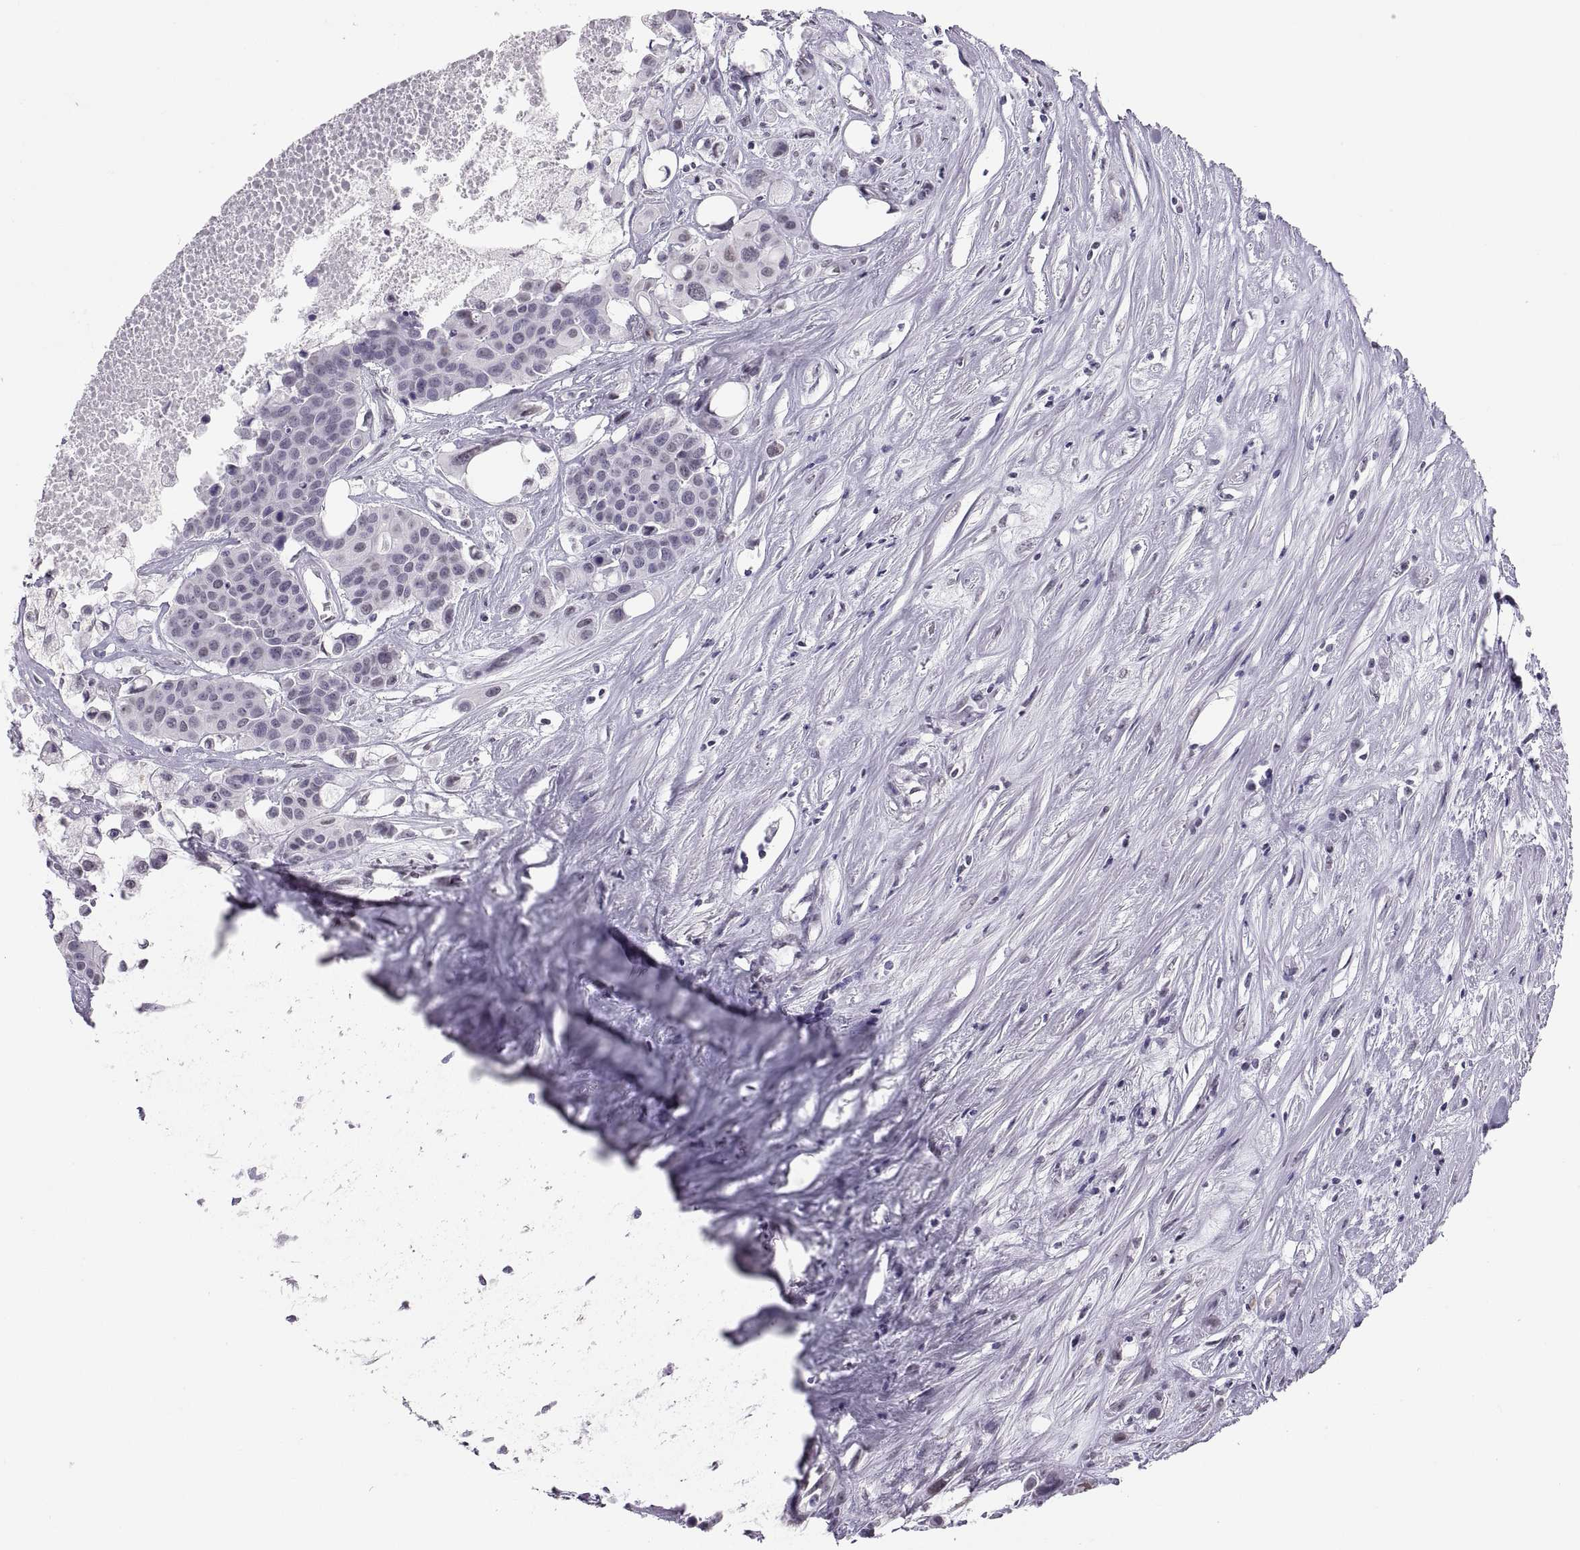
{"staining": {"intensity": "negative", "quantity": "none", "location": "none"}, "tissue": "carcinoid", "cell_type": "Tumor cells", "image_type": "cancer", "snomed": [{"axis": "morphology", "description": "Carcinoid, malignant, NOS"}, {"axis": "topography", "description": "Colon"}], "caption": "A histopathology image of malignant carcinoid stained for a protein exhibits no brown staining in tumor cells.", "gene": "CARTPT", "patient": {"sex": "male", "age": 81}}